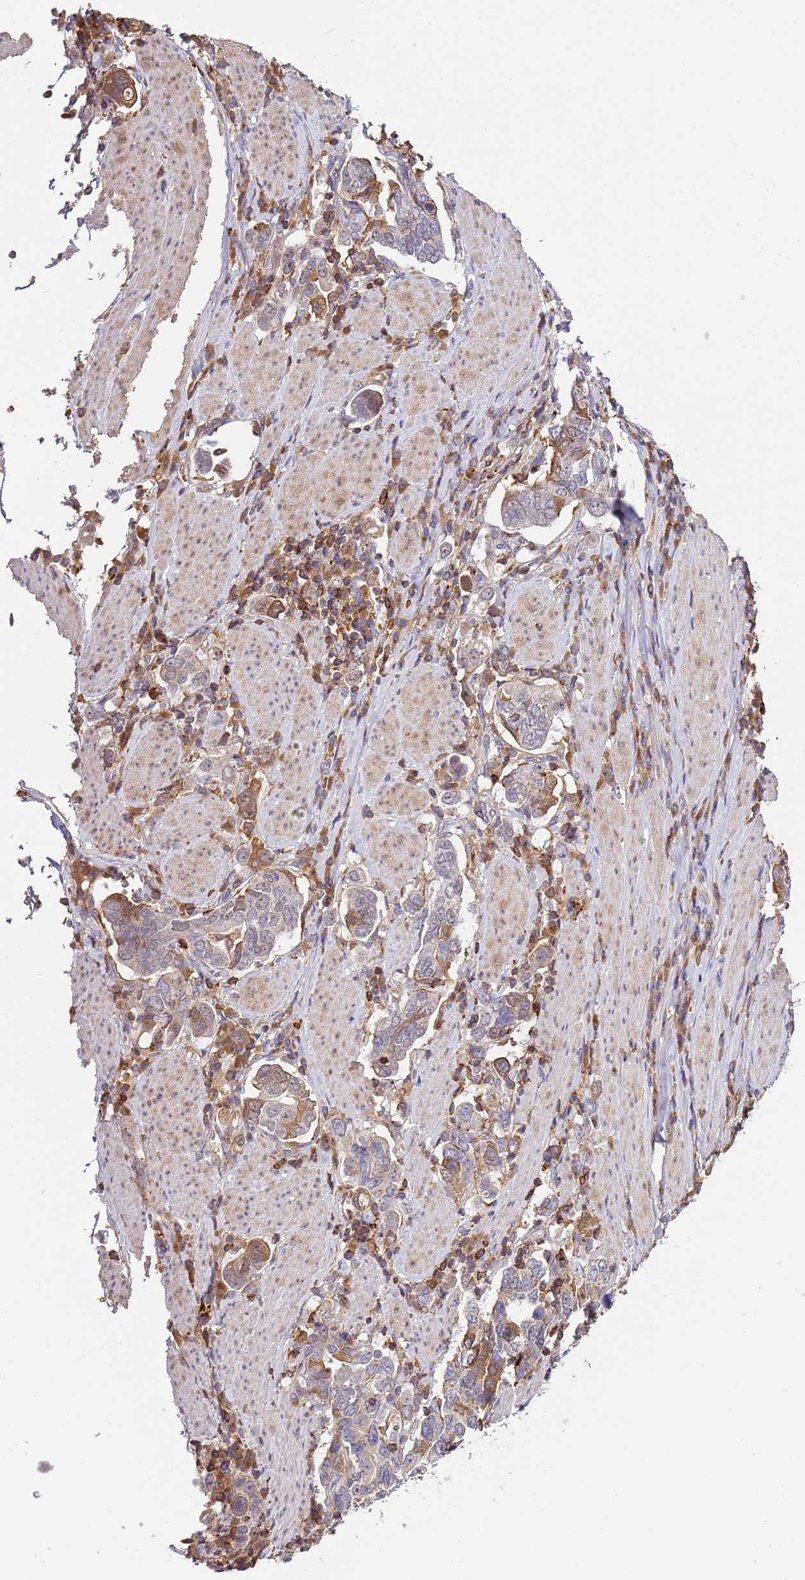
{"staining": {"intensity": "negative", "quantity": "none", "location": "none"}, "tissue": "stomach cancer", "cell_type": "Tumor cells", "image_type": "cancer", "snomed": [{"axis": "morphology", "description": "Adenocarcinoma, NOS"}, {"axis": "topography", "description": "Stomach, upper"}, {"axis": "topography", "description": "Stomach"}], "caption": "This photomicrograph is of adenocarcinoma (stomach) stained with immunohistochemistry to label a protein in brown with the nuclei are counter-stained blue. There is no staining in tumor cells.", "gene": "ZNF624", "patient": {"sex": "male", "age": 62}}